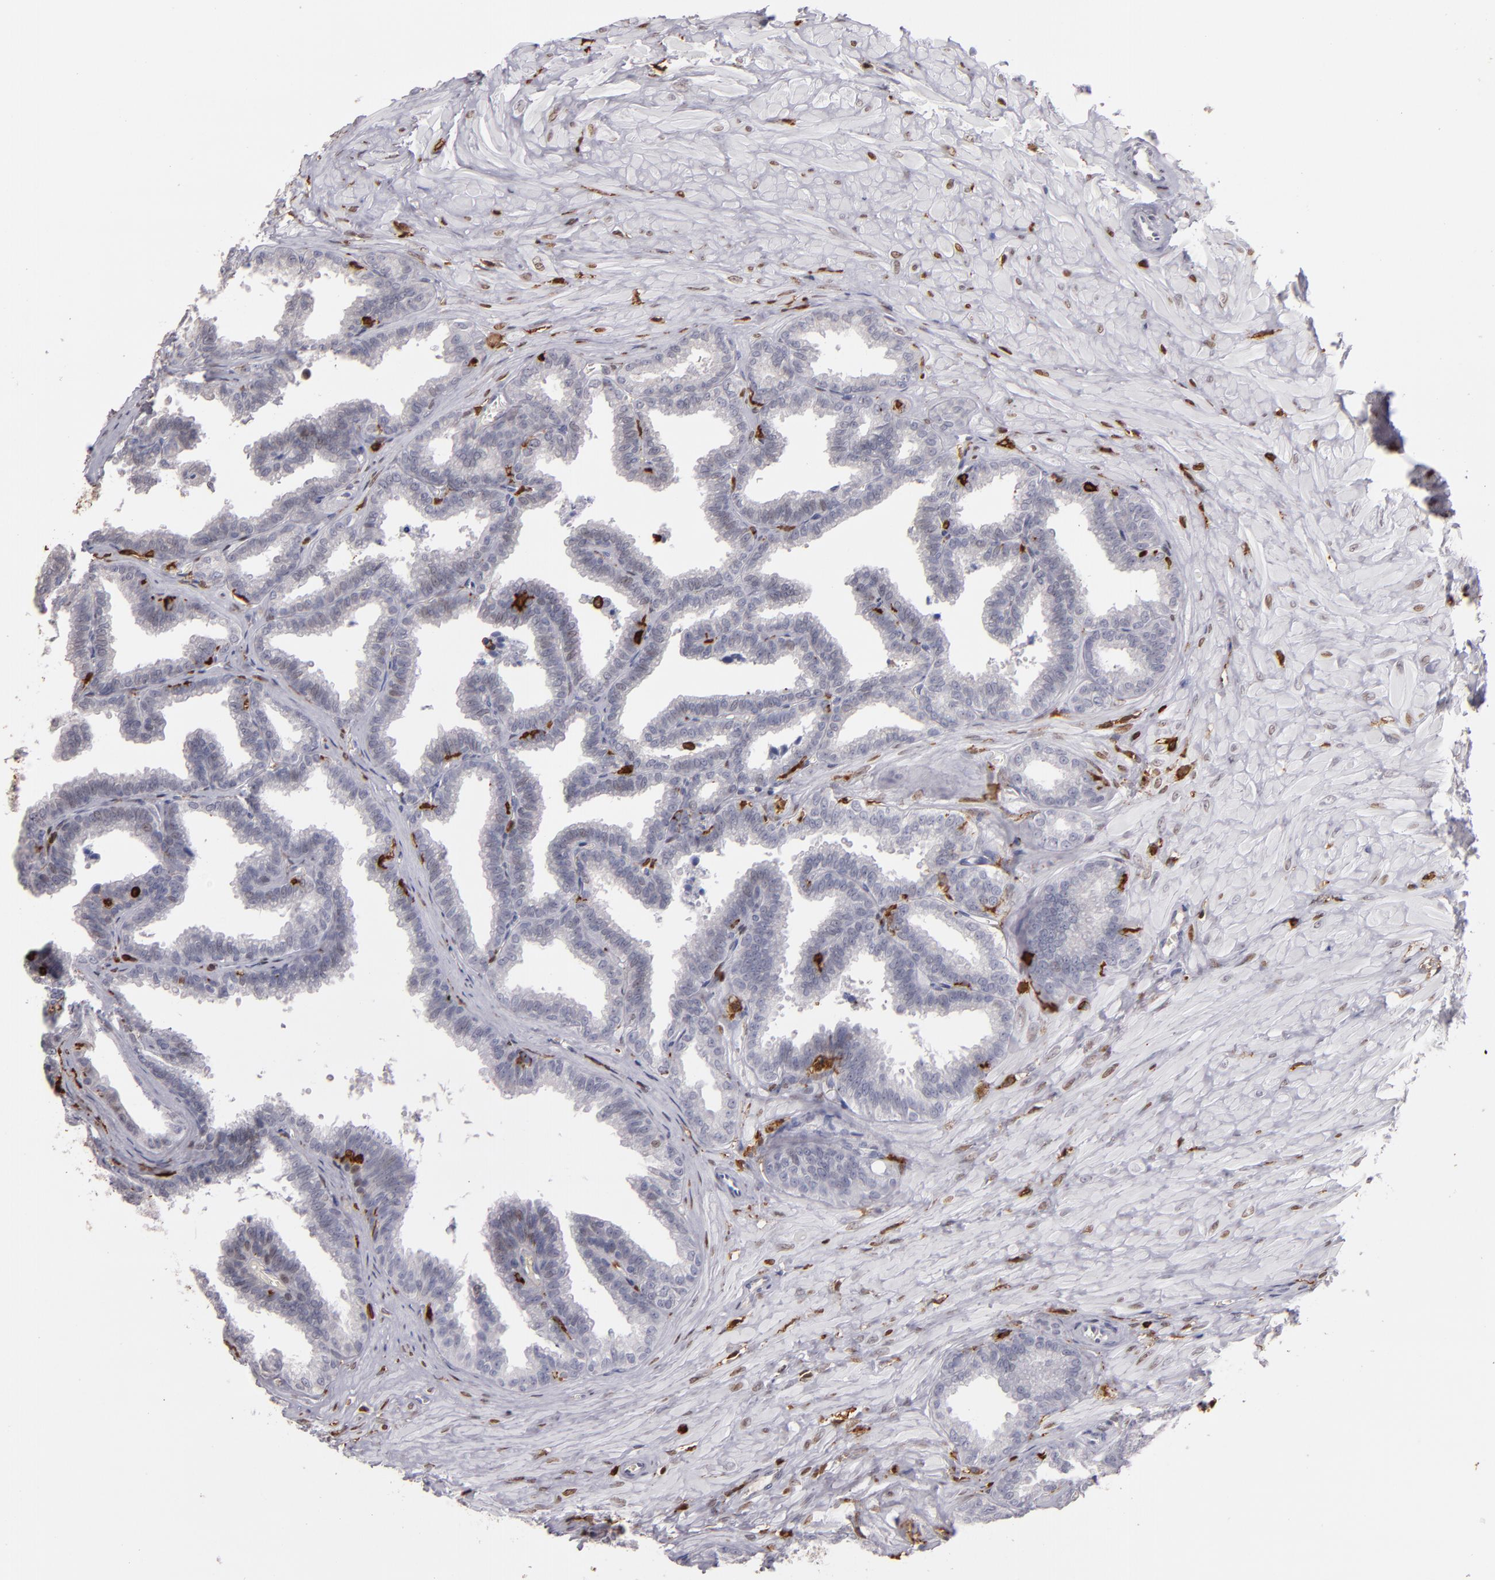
{"staining": {"intensity": "negative", "quantity": "none", "location": "none"}, "tissue": "seminal vesicle", "cell_type": "Glandular cells", "image_type": "normal", "snomed": [{"axis": "morphology", "description": "Normal tissue, NOS"}, {"axis": "topography", "description": "Seminal veicle"}], "caption": "High magnification brightfield microscopy of unremarkable seminal vesicle stained with DAB (3,3'-diaminobenzidine) (brown) and counterstained with hematoxylin (blue): glandular cells show no significant staining. (Brightfield microscopy of DAB IHC at high magnification).", "gene": "WAS", "patient": {"sex": "male", "age": 26}}